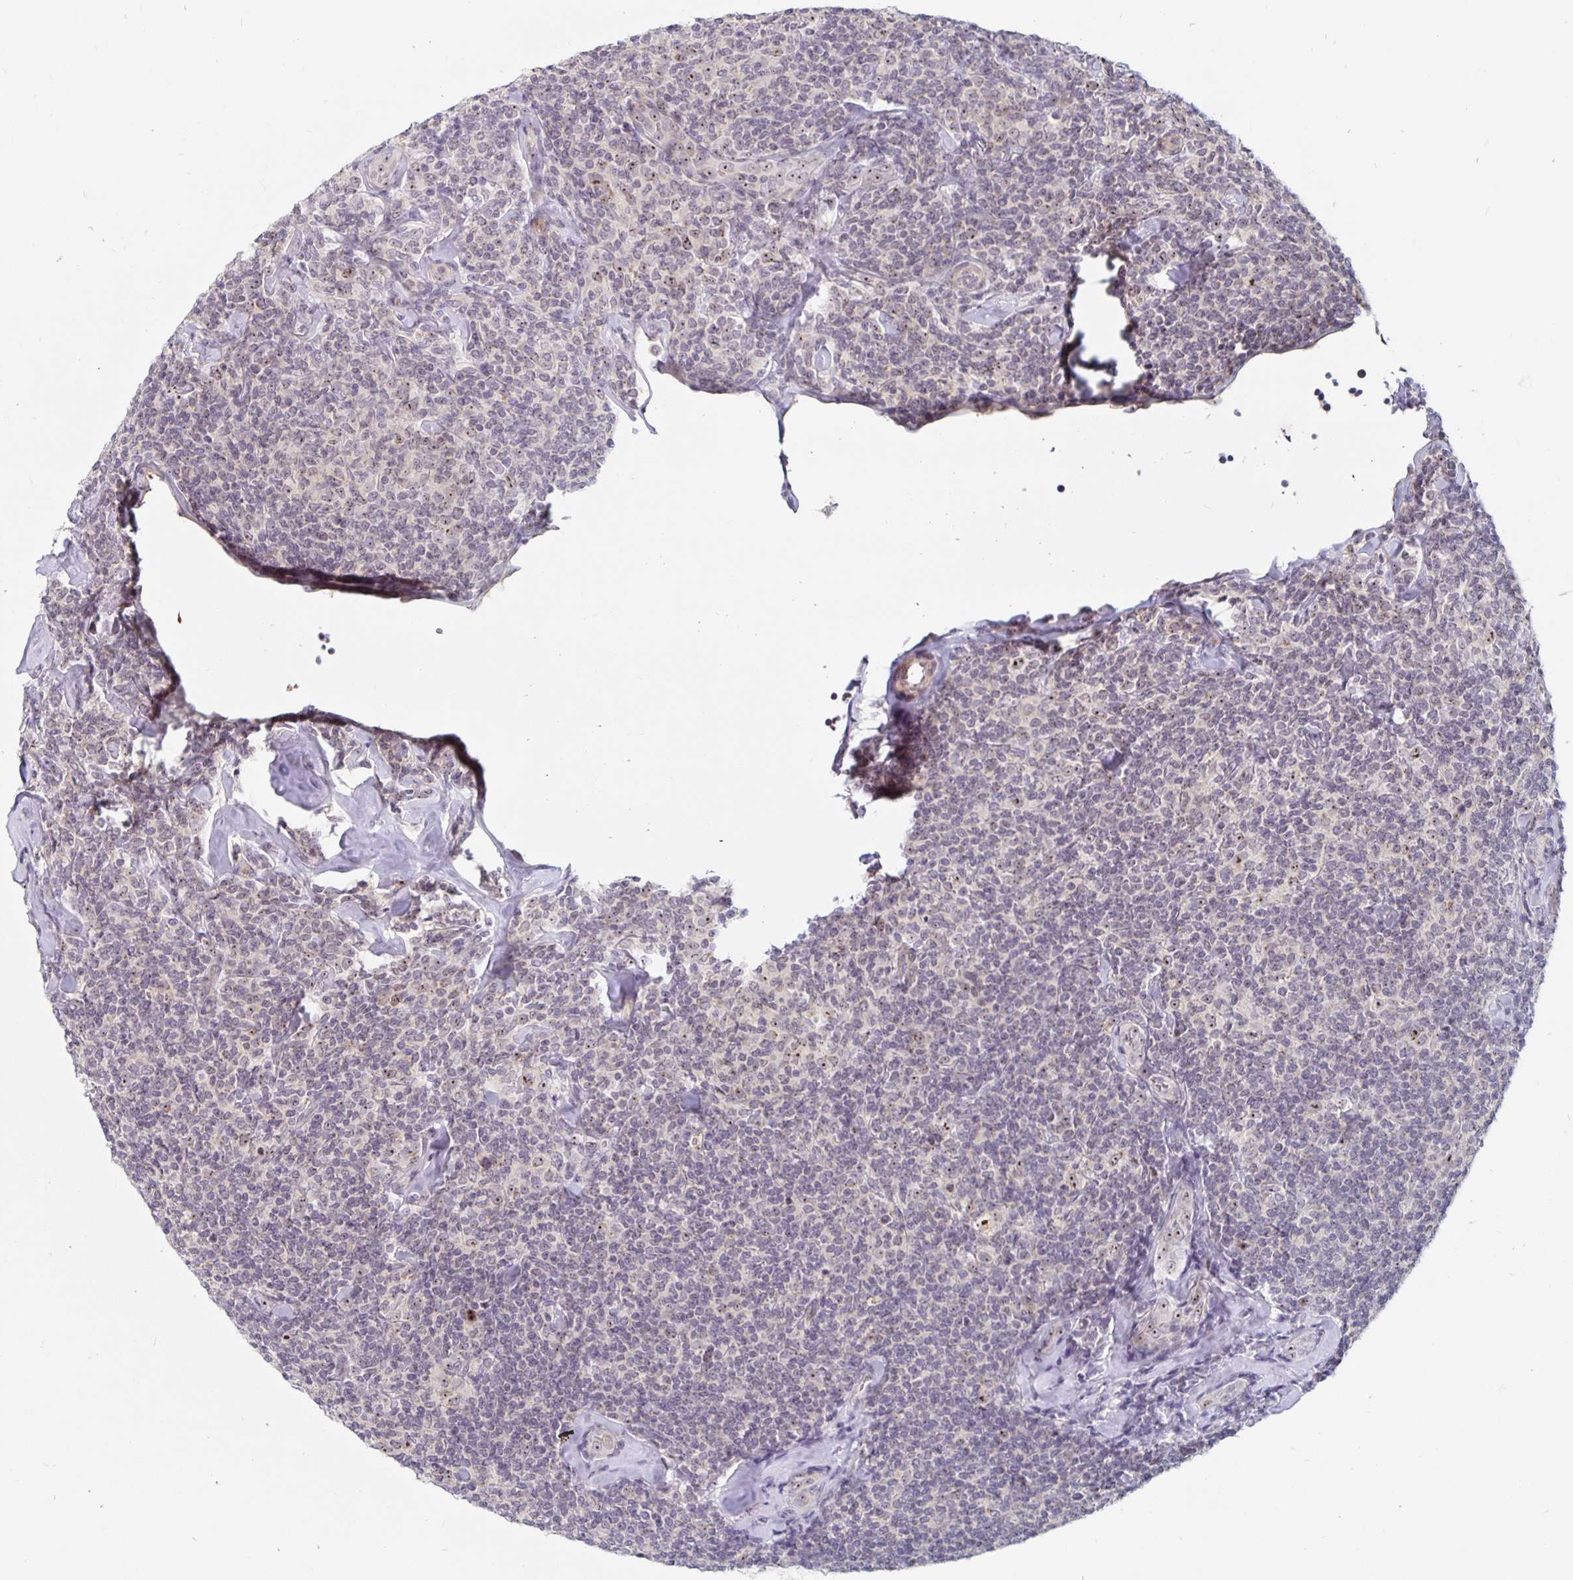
{"staining": {"intensity": "weak", "quantity": "25%-75%", "location": "nuclear"}, "tissue": "lymphoma", "cell_type": "Tumor cells", "image_type": "cancer", "snomed": [{"axis": "morphology", "description": "Malignant lymphoma, non-Hodgkin's type, Low grade"}, {"axis": "topography", "description": "Lymph node"}], "caption": "An image of human lymphoma stained for a protein demonstrates weak nuclear brown staining in tumor cells.", "gene": "NUP85", "patient": {"sex": "female", "age": 56}}